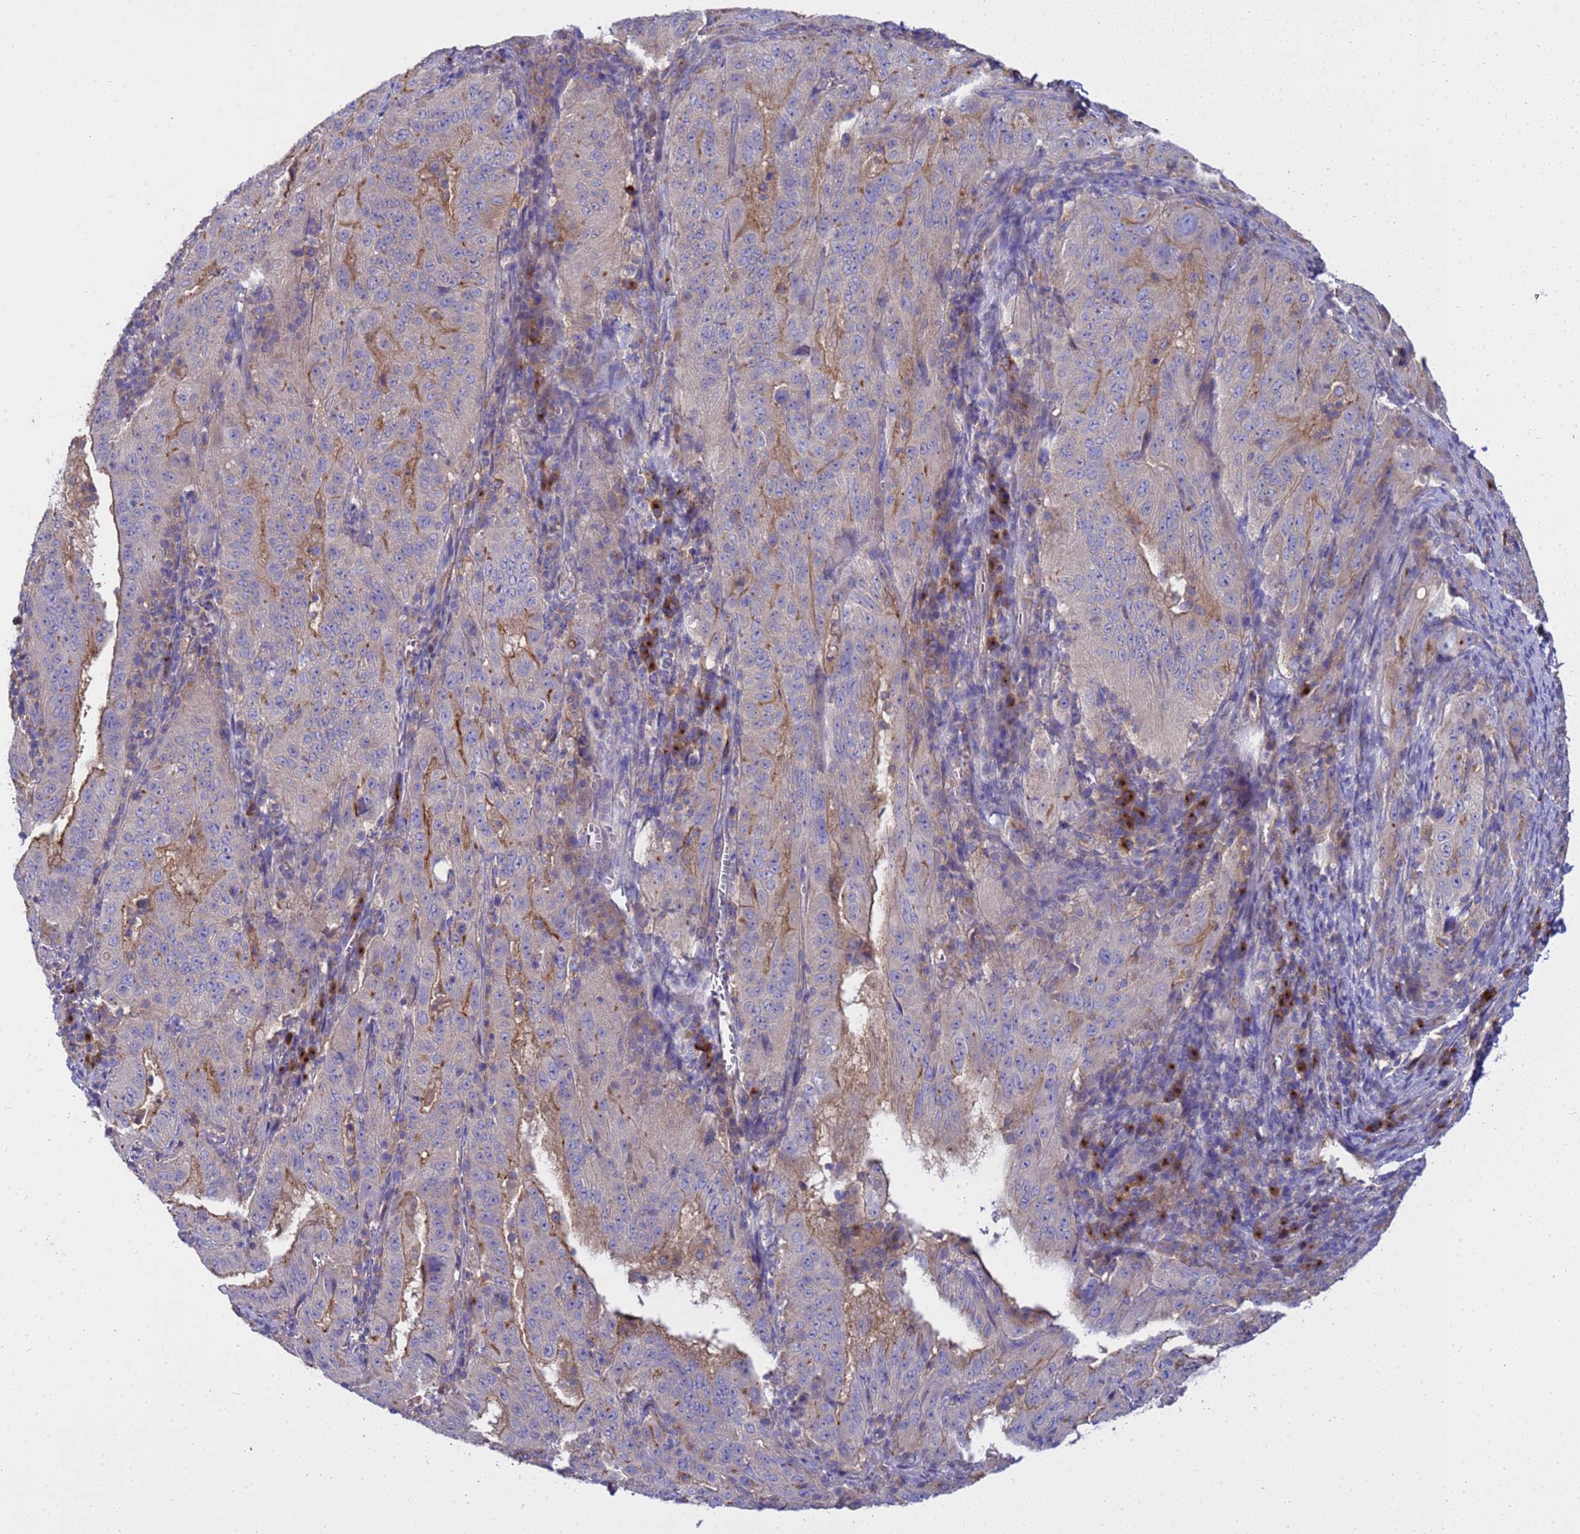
{"staining": {"intensity": "moderate", "quantity": "<25%", "location": "cytoplasmic/membranous"}, "tissue": "pancreatic cancer", "cell_type": "Tumor cells", "image_type": "cancer", "snomed": [{"axis": "morphology", "description": "Adenocarcinoma, NOS"}, {"axis": "topography", "description": "Pancreas"}], "caption": "An image of pancreatic cancer stained for a protein displays moderate cytoplasmic/membranous brown staining in tumor cells.", "gene": "ANAPC1", "patient": {"sex": "male", "age": 63}}